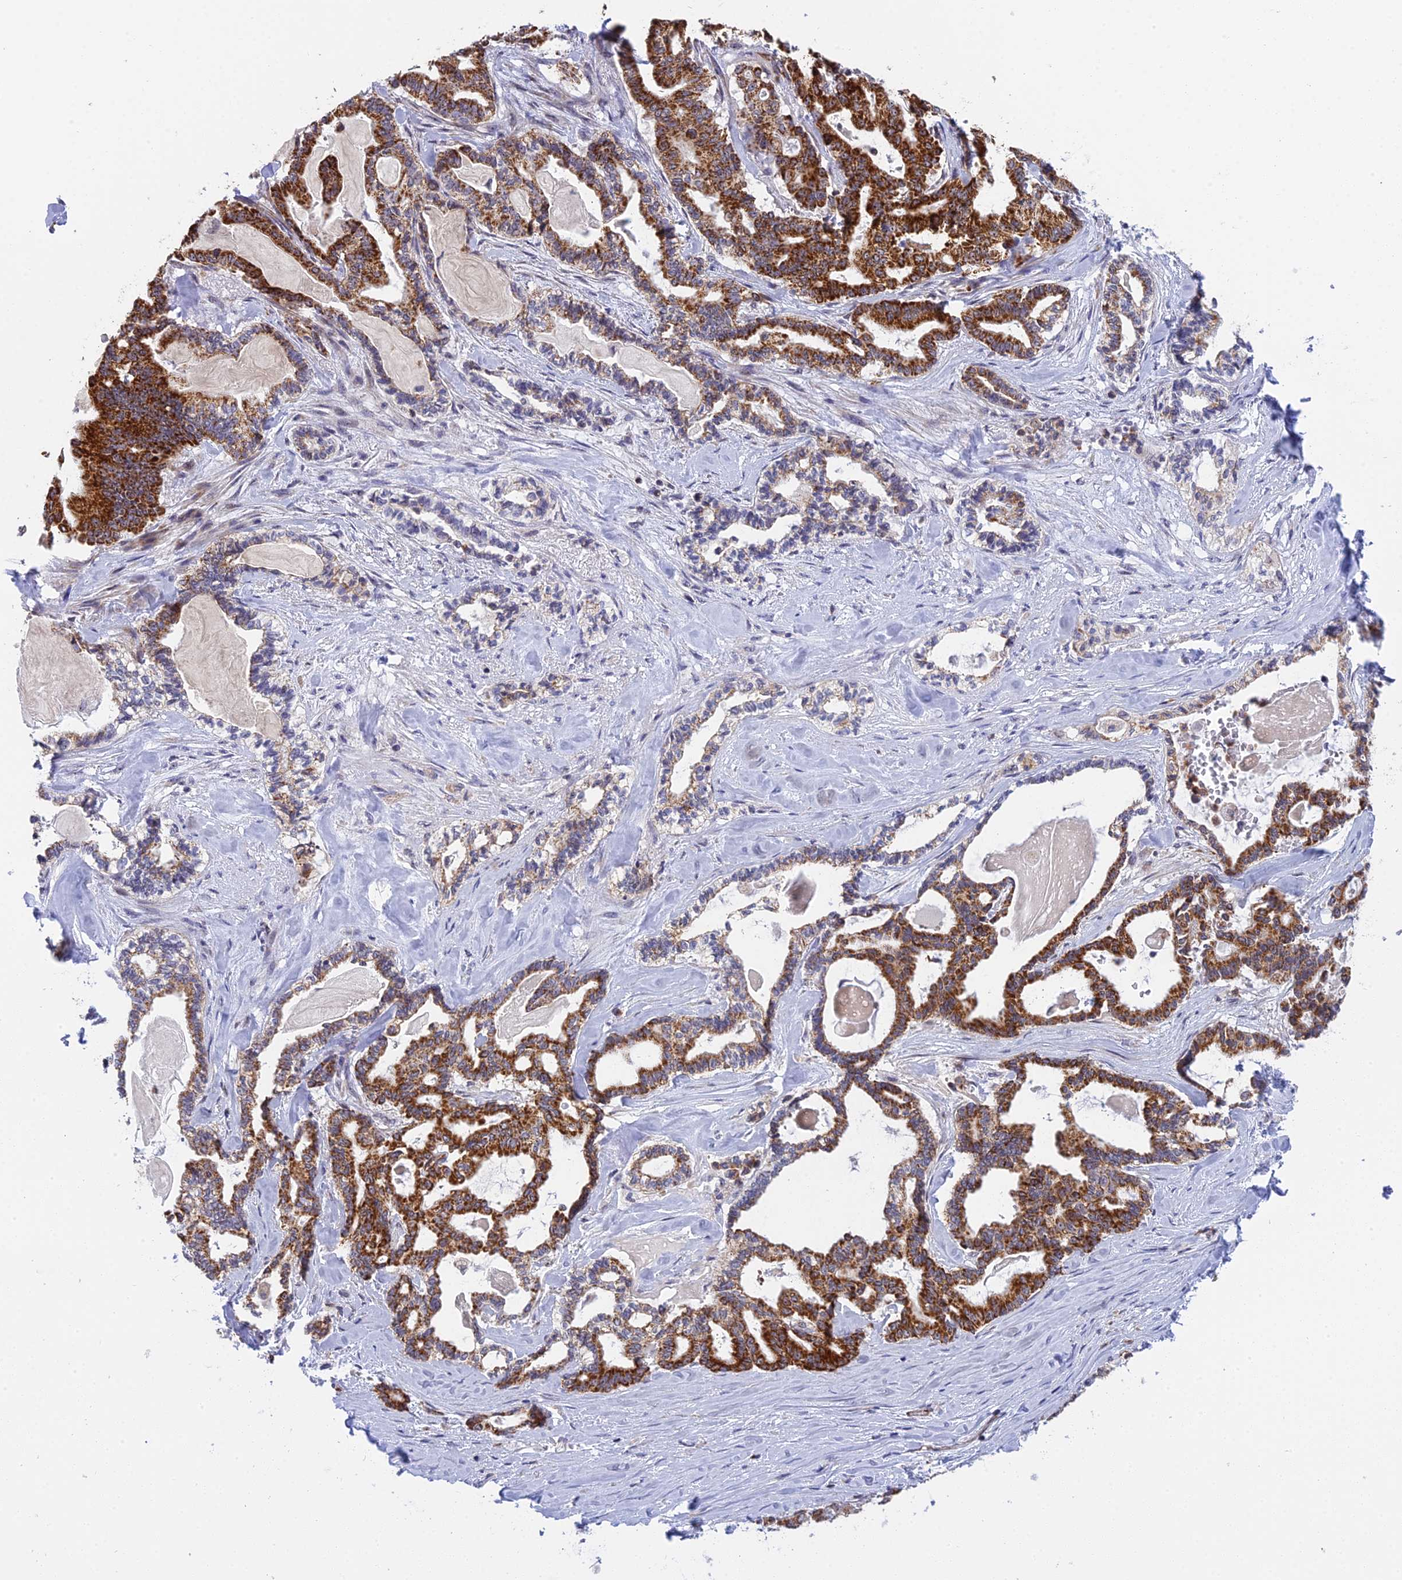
{"staining": {"intensity": "strong", "quantity": ">75%", "location": "cytoplasmic/membranous"}, "tissue": "pancreatic cancer", "cell_type": "Tumor cells", "image_type": "cancer", "snomed": [{"axis": "morphology", "description": "Adenocarcinoma, NOS"}, {"axis": "topography", "description": "Pancreas"}], "caption": "Immunohistochemistry (IHC) of human pancreatic cancer displays high levels of strong cytoplasmic/membranous positivity in about >75% of tumor cells. (Stains: DAB (3,3'-diaminobenzidine) in brown, nuclei in blue, Microscopy: brightfield microscopy at high magnification).", "gene": "MPND", "patient": {"sex": "male", "age": 63}}